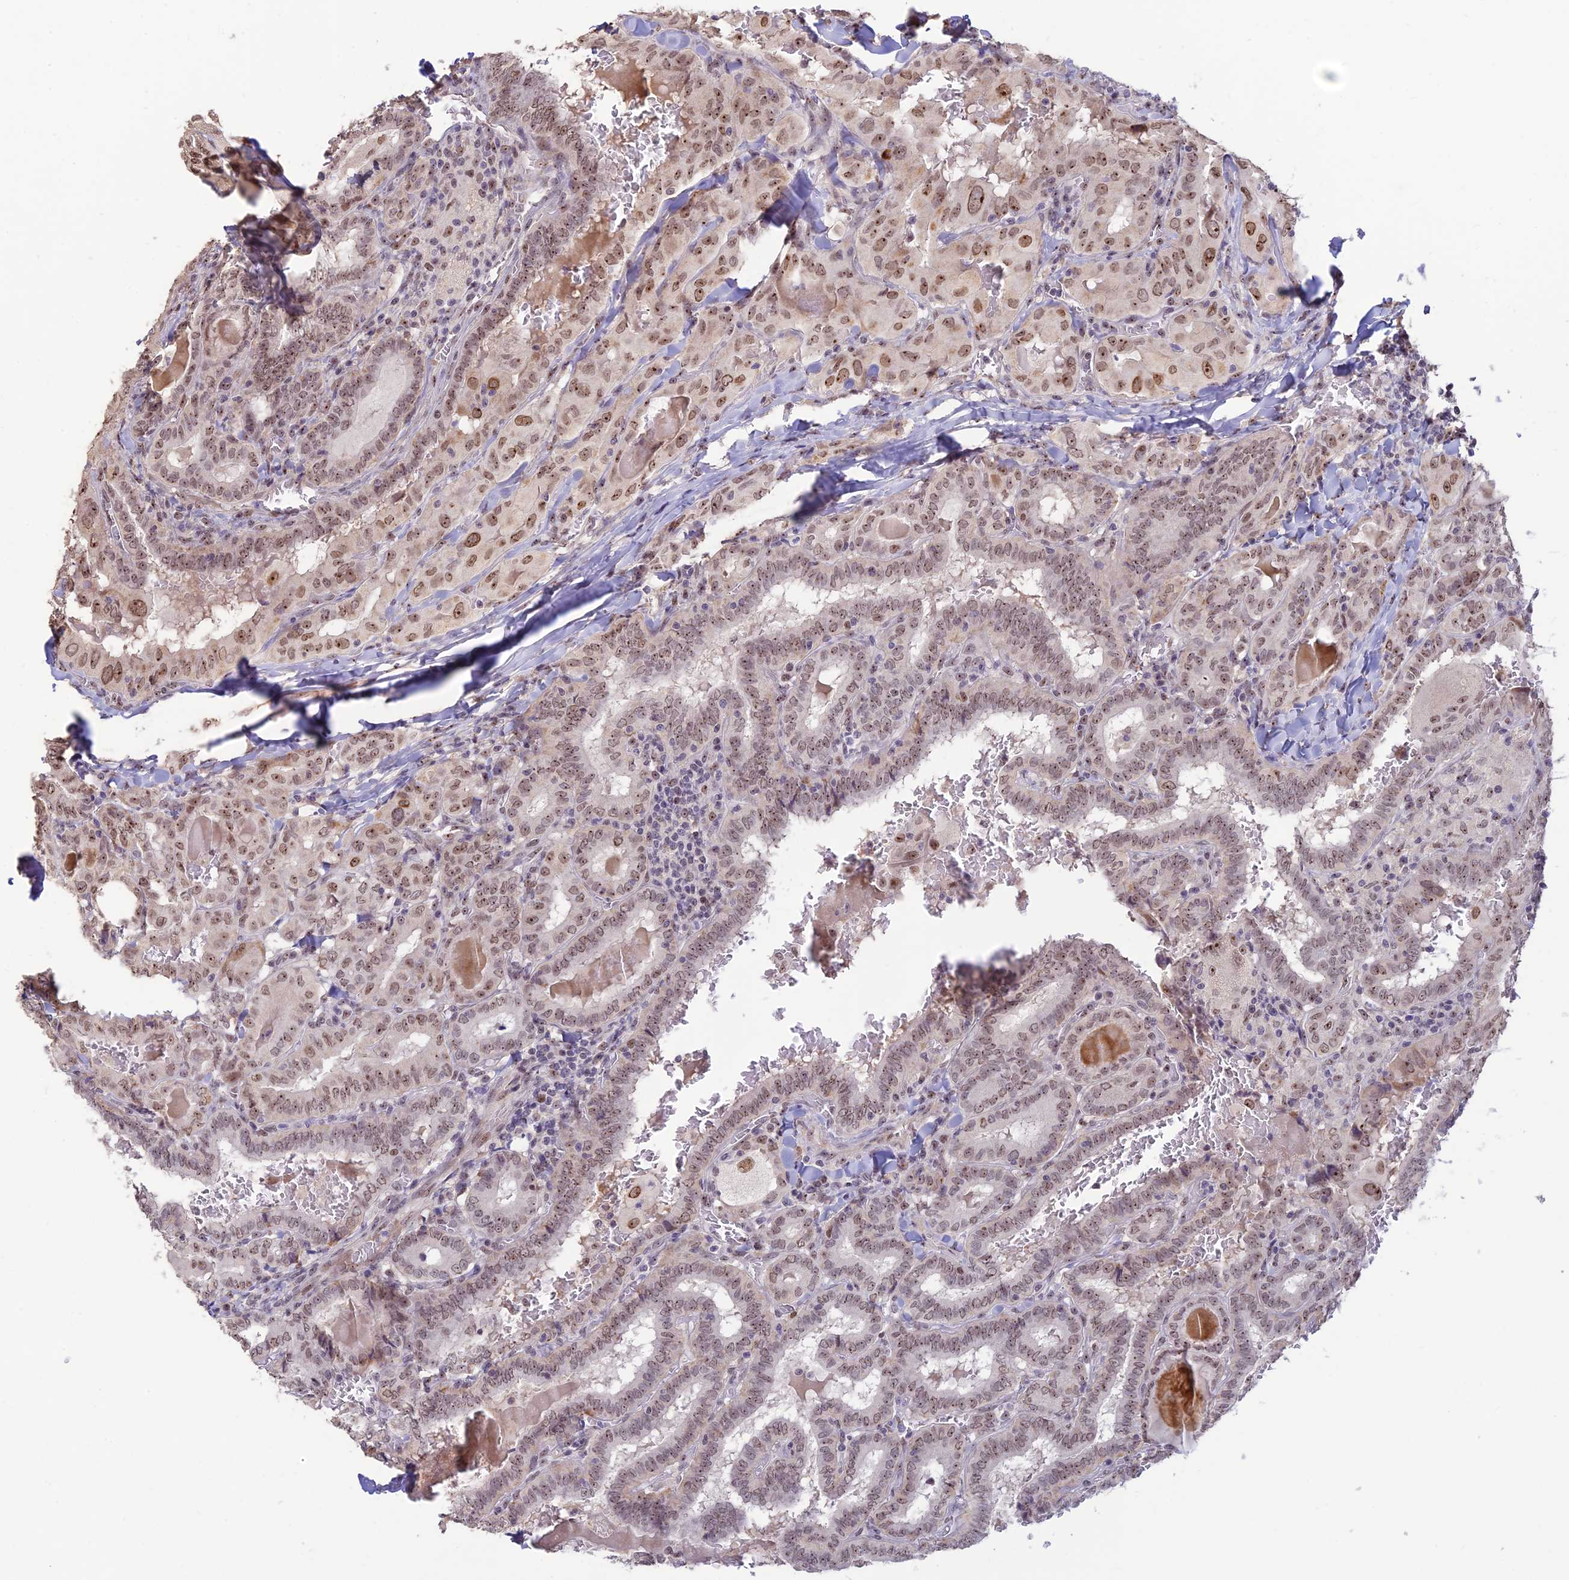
{"staining": {"intensity": "moderate", "quantity": "25%-75%", "location": "nuclear"}, "tissue": "thyroid cancer", "cell_type": "Tumor cells", "image_type": "cancer", "snomed": [{"axis": "morphology", "description": "Papillary adenocarcinoma, NOS"}, {"axis": "topography", "description": "Thyroid gland"}], "caption": "A photomicrograph showing moderate nuclear positivity in approximately 25%-75% of tumor cells in thyroid cancer (papillary adenocarcinoma), as visualized by brown immunohistochemical staining.", "gene": "POLR1G", "patient": {"sex": "female", "age": 72}}